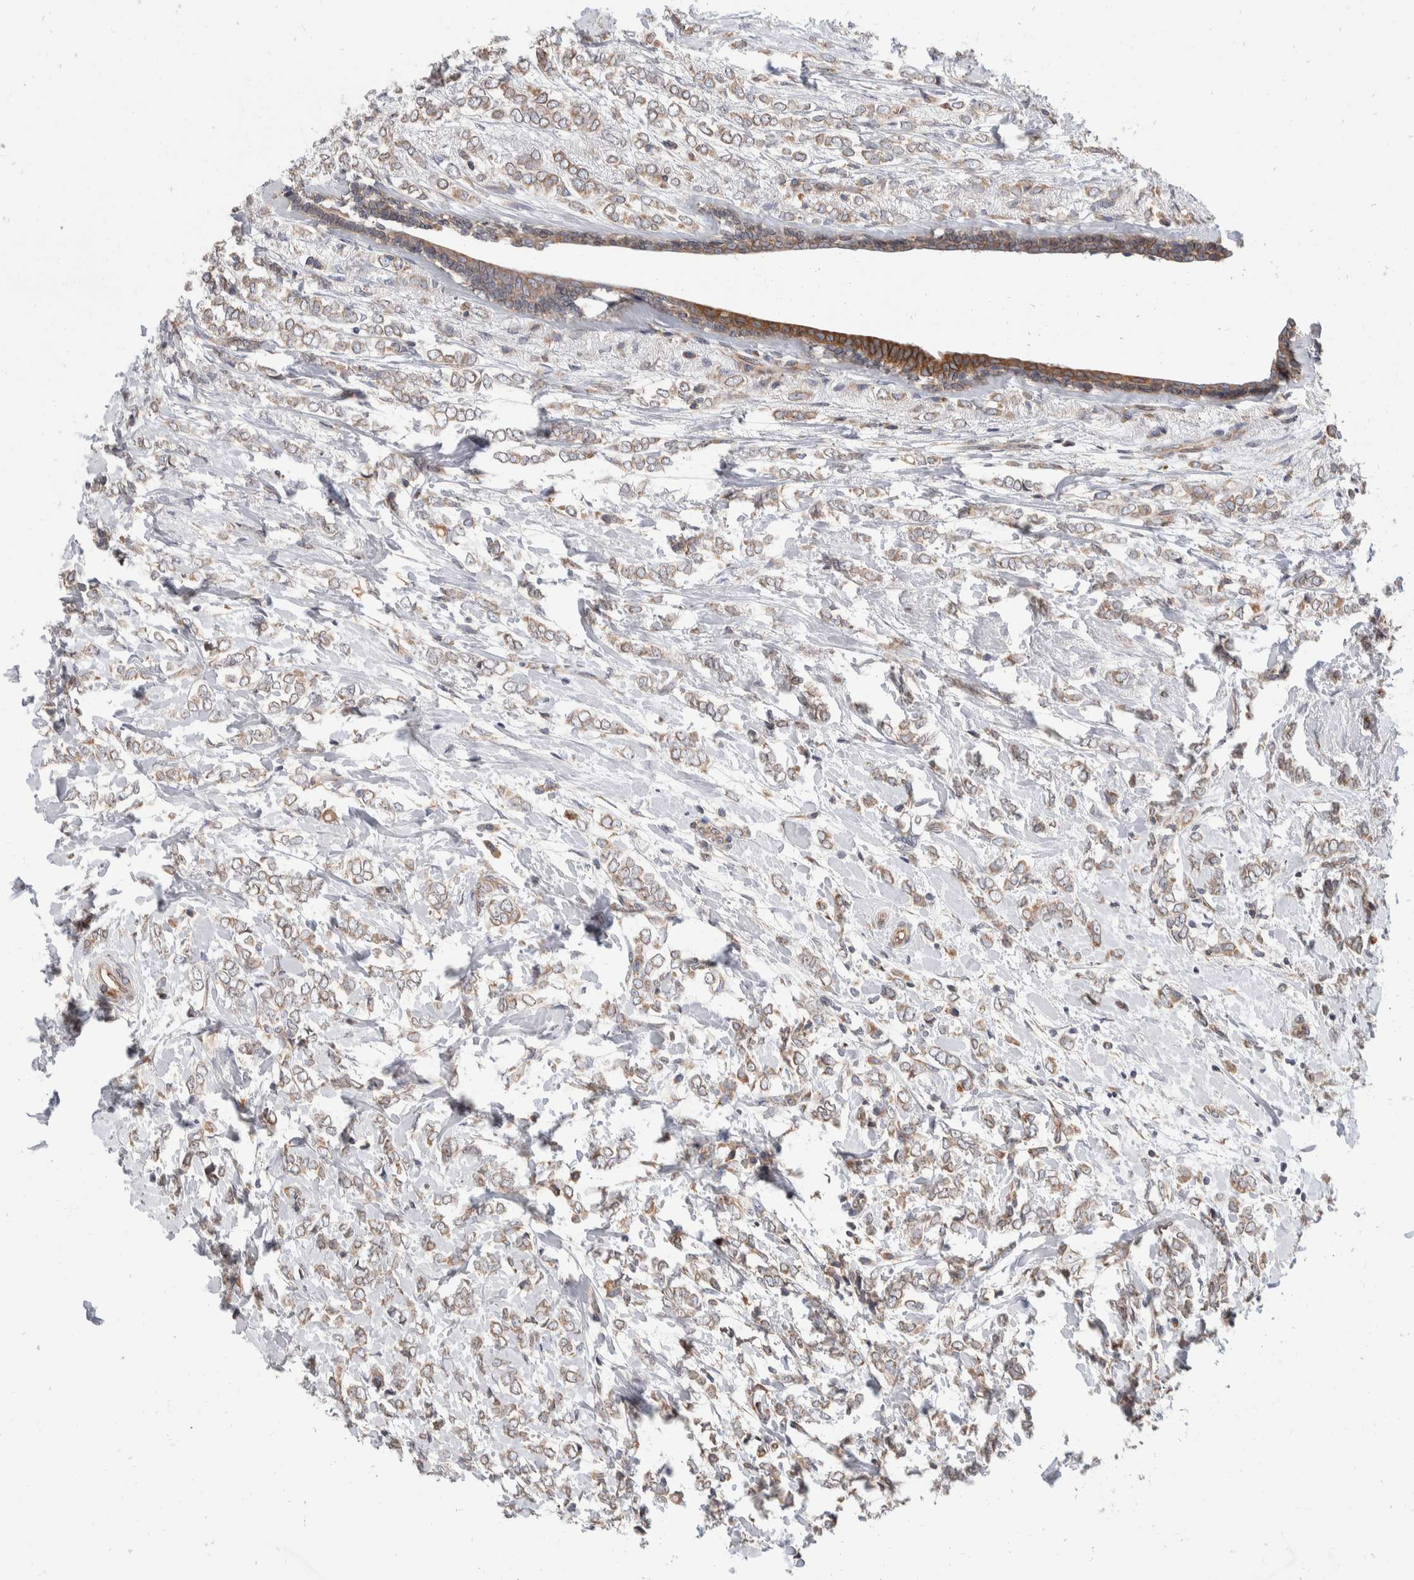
{"staining": {"intensity": "weak", "quantity": ">75%", "location": "cytoplasmic/membranous"}, "tissue": "breast cancer", "cell_type": "Tumor cells", "image_type": "cancer", "snomed": [{"axis": "morphology", "description": "Normal tissue, NOS"}, {"axis": "morphology", "description": "Lobular carcinoma"}, {"axis": "topography", "description": "Breast"}], "caption": "Breast cancer stained for a protein shows weak cytoplasmic/membranous positivity in tumor cells.", "gene": "TMEM245", "patient": {"sex": "female", "age": 47}}